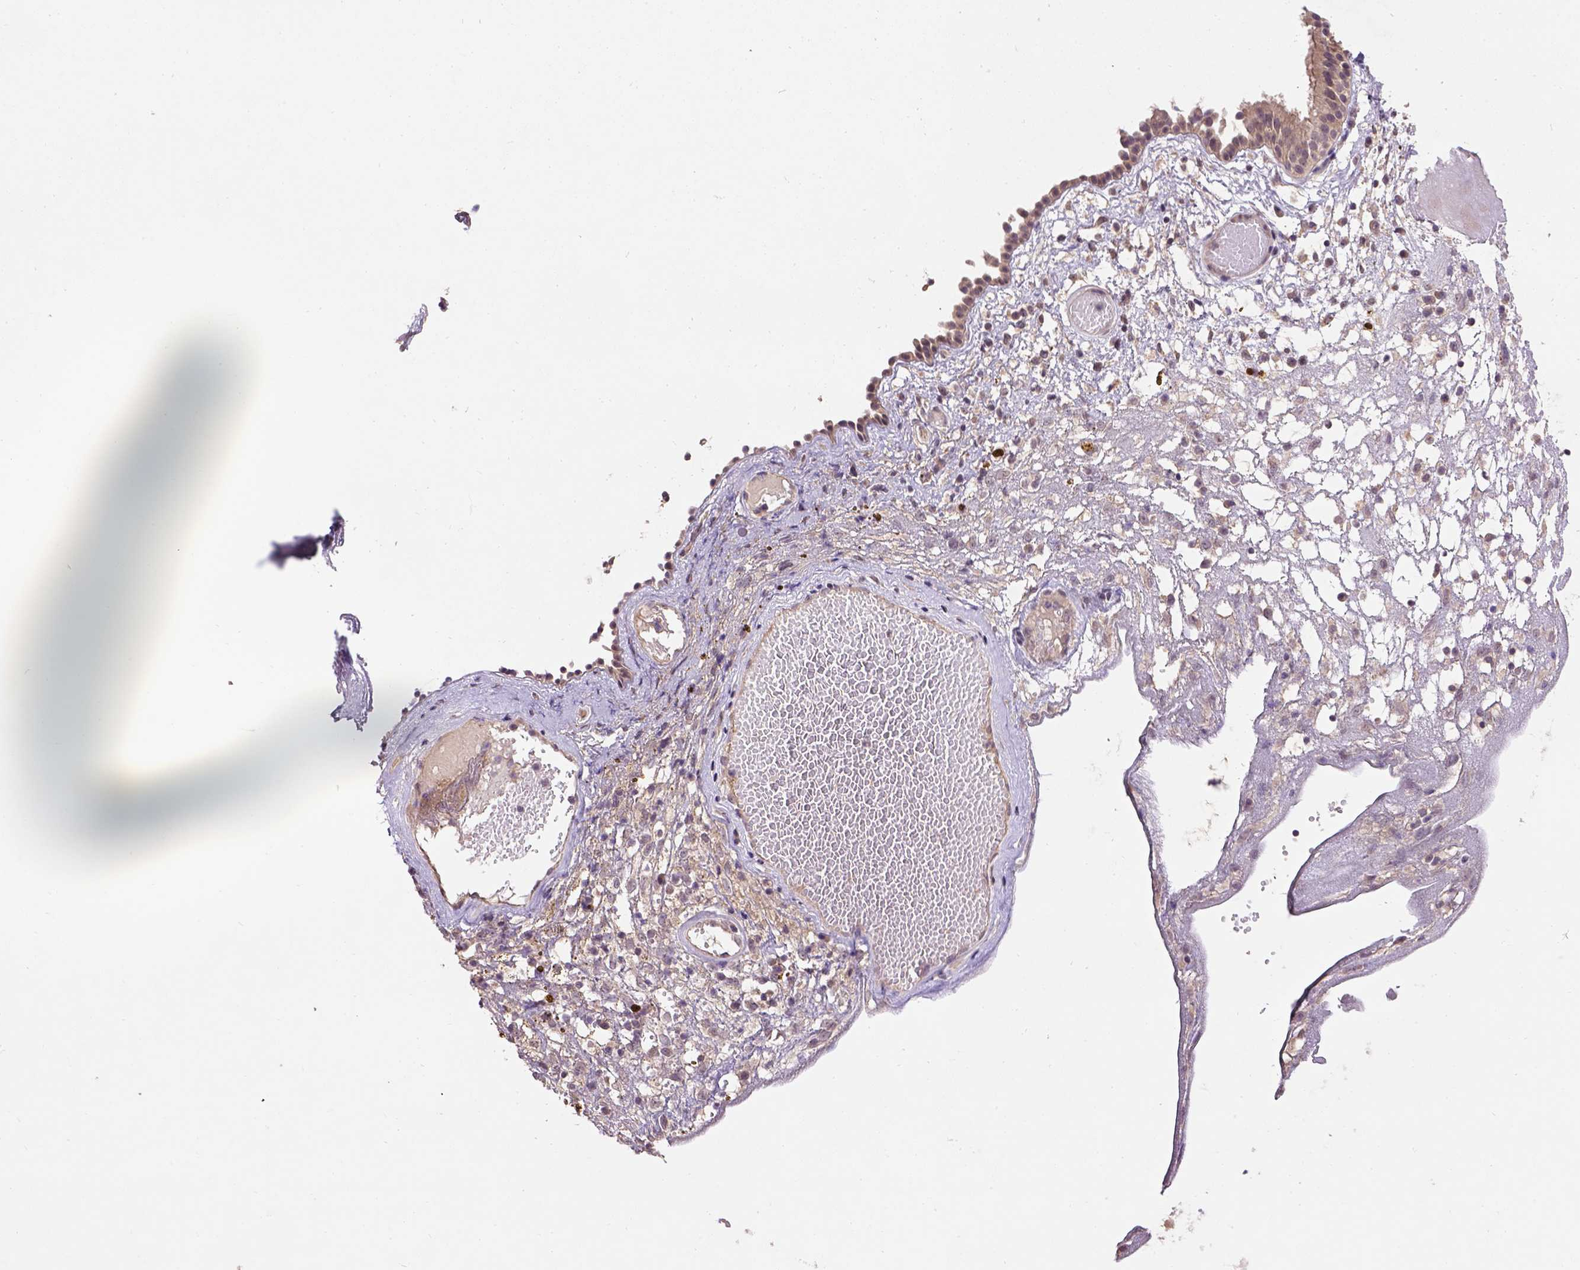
{"staining": {"intensity": "moderate", "quantity": ">75%", "location": "cytoplasmic/membranous"}, "tissue": "nasopharynx", "cell_type": "Respiratory epithelial cells", "image_type": "normal", "snomed": [{"axis": "morphology", "description": "Normal tissue, NOS"}, {"axis": "topography", "description": "Nasopharynx"}], "caption": "Protein expression analysis of normal nasopharynx displays moderate cytoplasmic/membranous positivity in about >75% of respiratory epithelial cells.", "gene": "KBTBD8", "patient": {"sex": "male", "age": 24}}